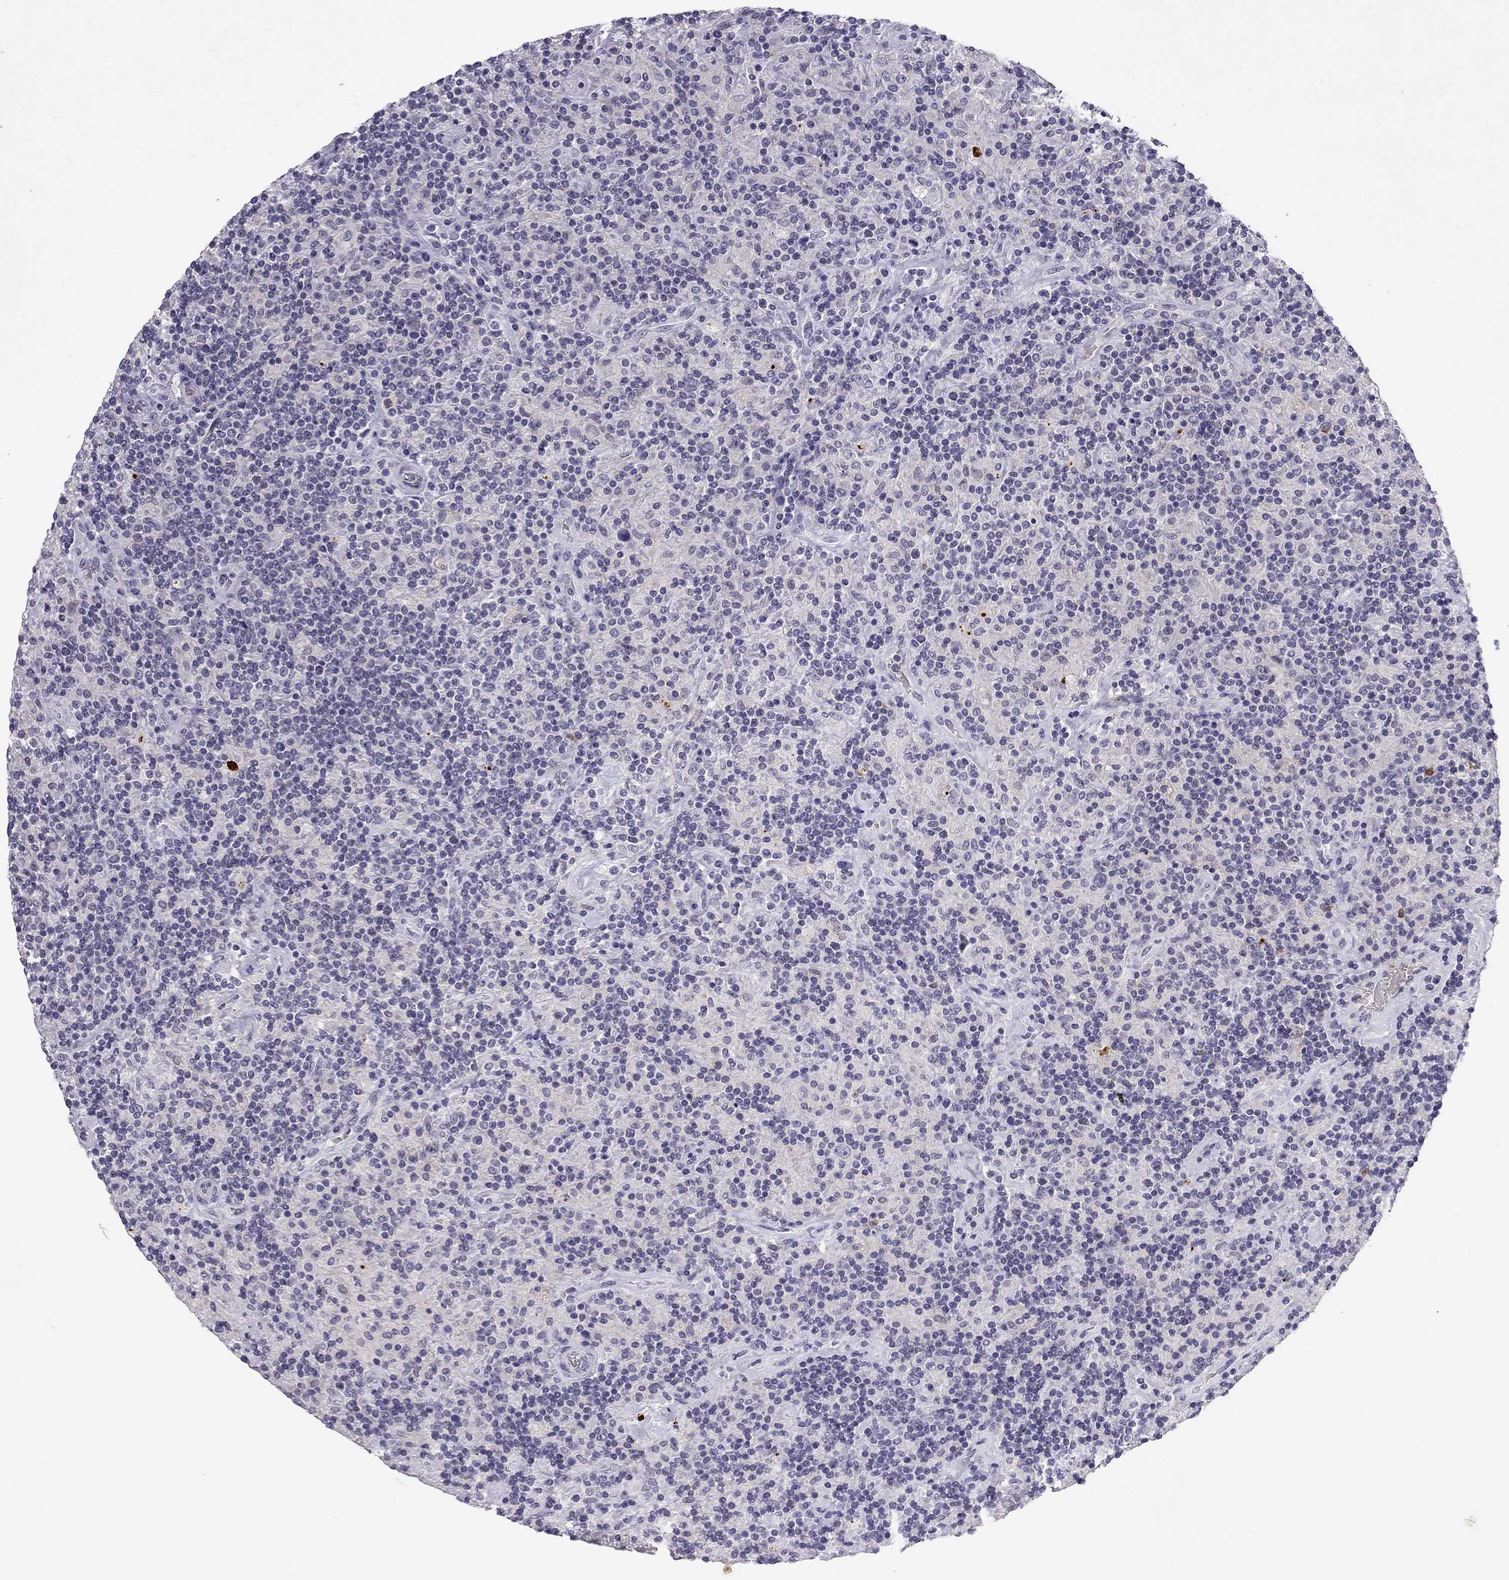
{"staining": {"intensity": "negative", "quantity": "none", "location": "none"}, "tissue": "lymphoma", "cell_type": "Tumor cells", "image_type": "cancer", "snomed": [{"axis": "morphology", "description": "Hodgkin's disease, NOS"}, {"axis": "topography", "description": "Lymph node"}], "caption": "Immunohistochemical staining of human lymphoma shows no significant positivity in tumor cells.", "gene": "SLC6A4", "patient": {"sex": "male", "age": 70}}